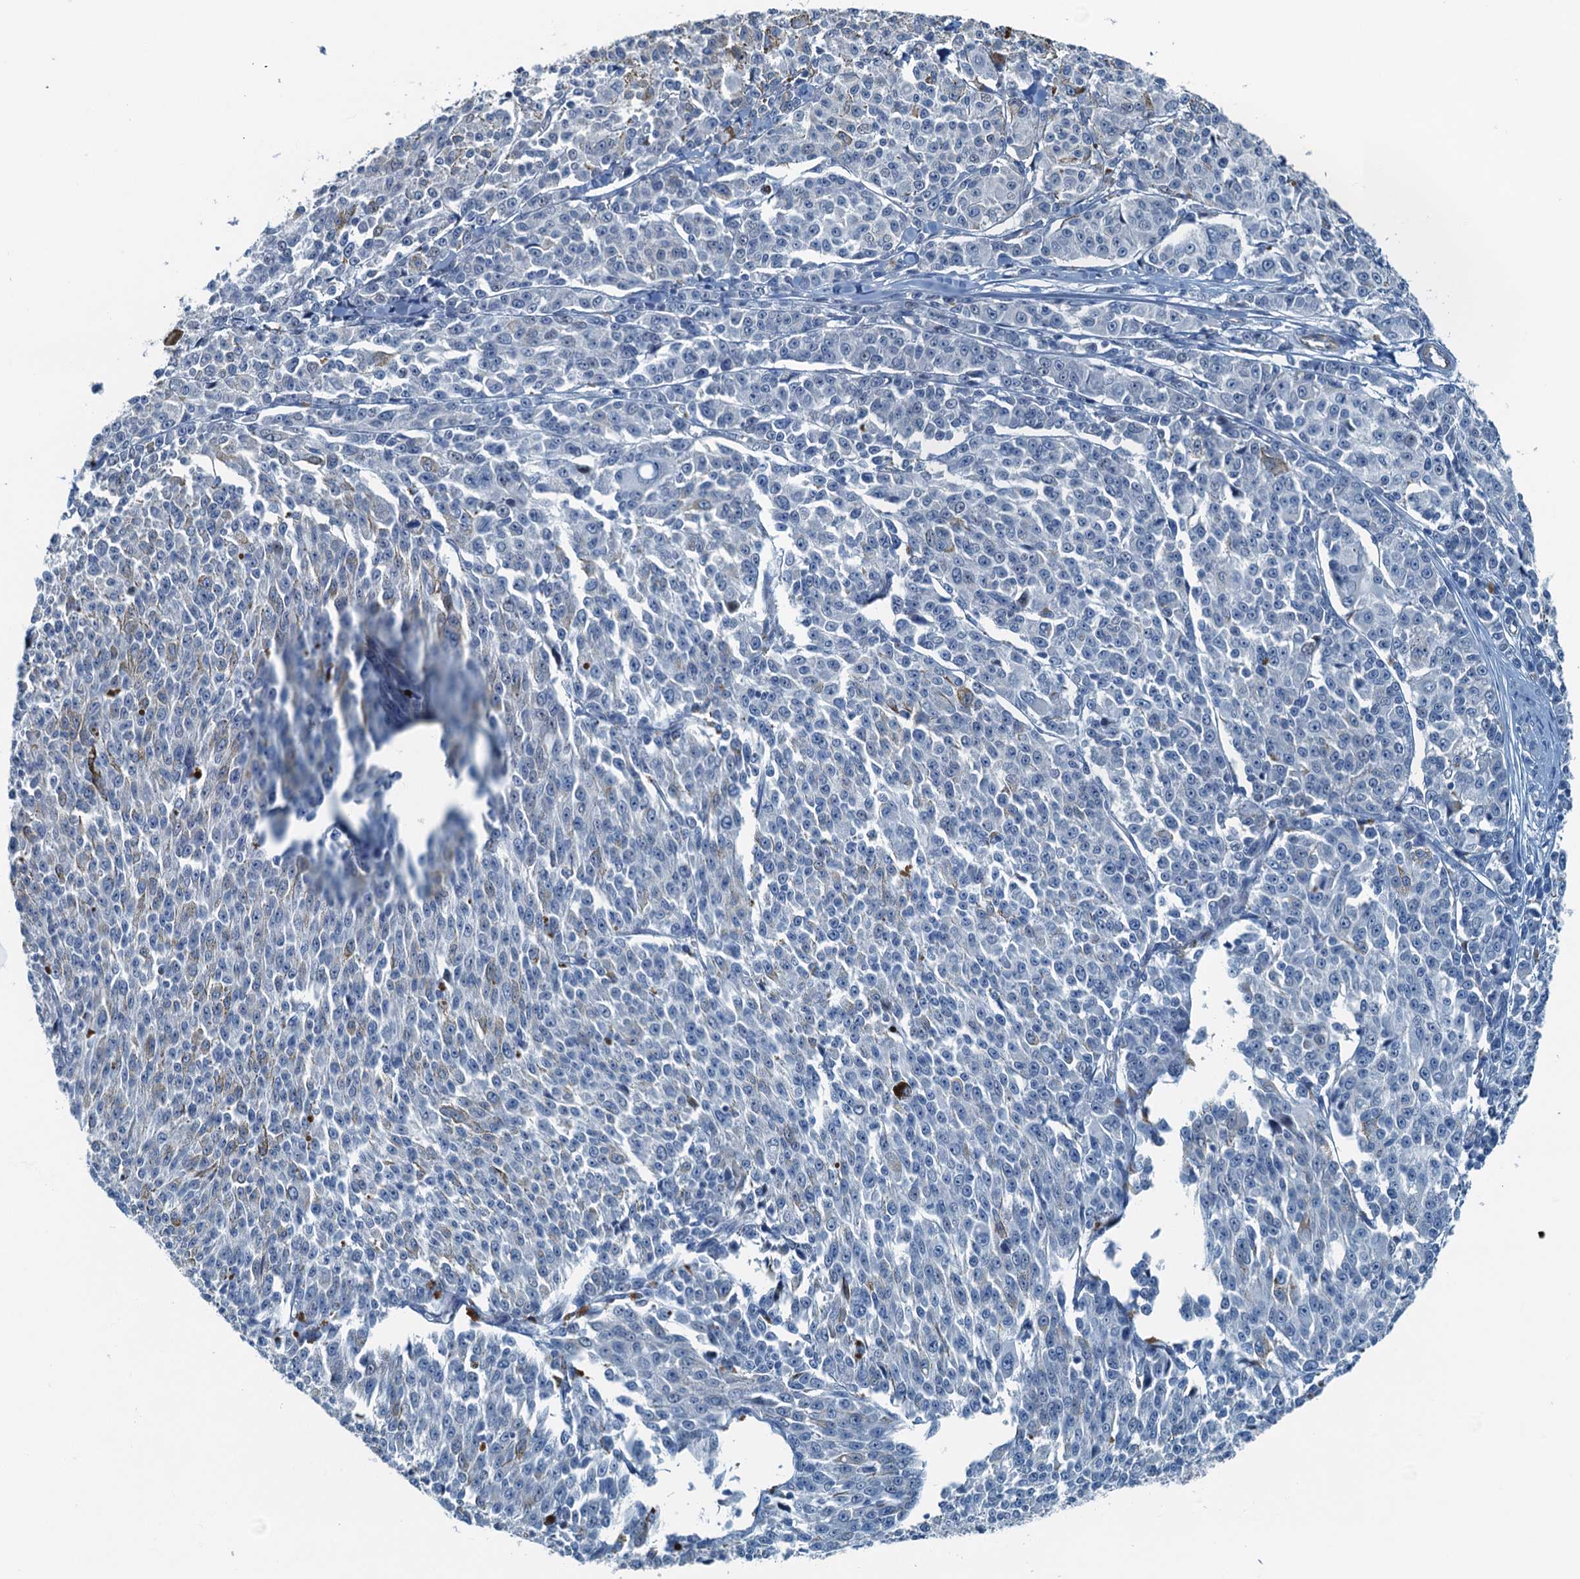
{"staining": {"intensity": "negative", "quantity": "none", "location": "none"}, "tissue": "melanoma", "cell_type": "Tumor cells", "image_type": "cancer", "snomed": [{"axis": "morphology", "description": "Malignant melanoma, NOS"}, {"axis": "topography", "description": "Skin"}], "caption": "Tumor cells show no significant protein positivity in melanoma. The staining is performed using DAB (3,3'-diaminobenzidine) brown chromogen with nuclei counter-stained in using hematoxylin.", "gene": "GFOD2", "patient": {"sex": "female", "age": 52}}